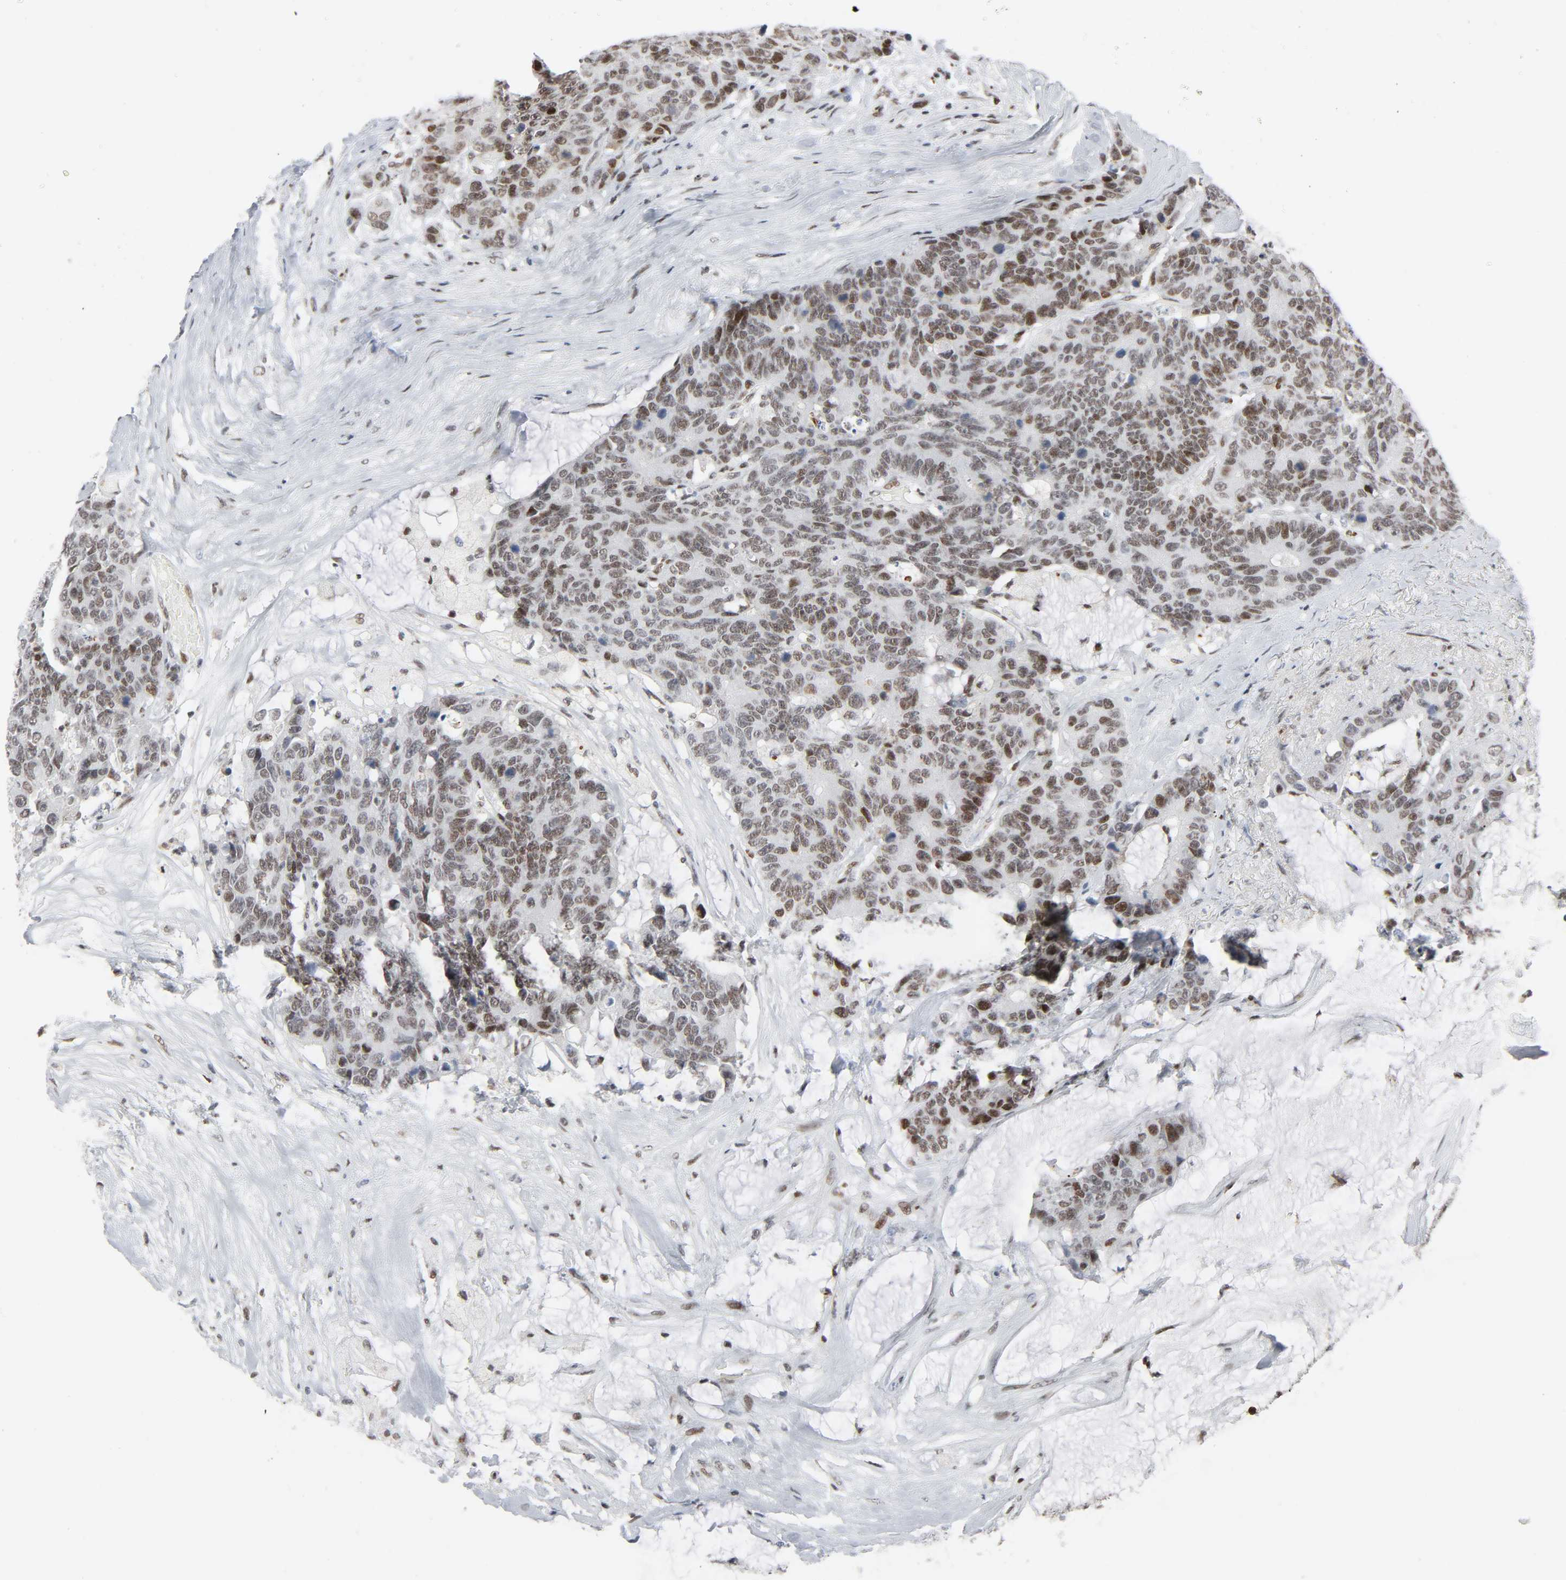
{"staining": {"intensity": "moderate", "quantity": ">75%", "location": "nuclear"}, "tissue": "colorectal cancer", "cell_type": "Tumor cells", "image_type": "cancer", "snomed": [{"axis": "morphology", "description": "Adenocarcinoma, NOS"}, {"axis": "topography", "description": "Colon"}], "caption": "Colorectal adenocarcinoma stained for a protein exhibits moderate nuclear positivity in tumor cells.", "gene": "CREBBP", "patient": {"sex": "female", "age": 86}}